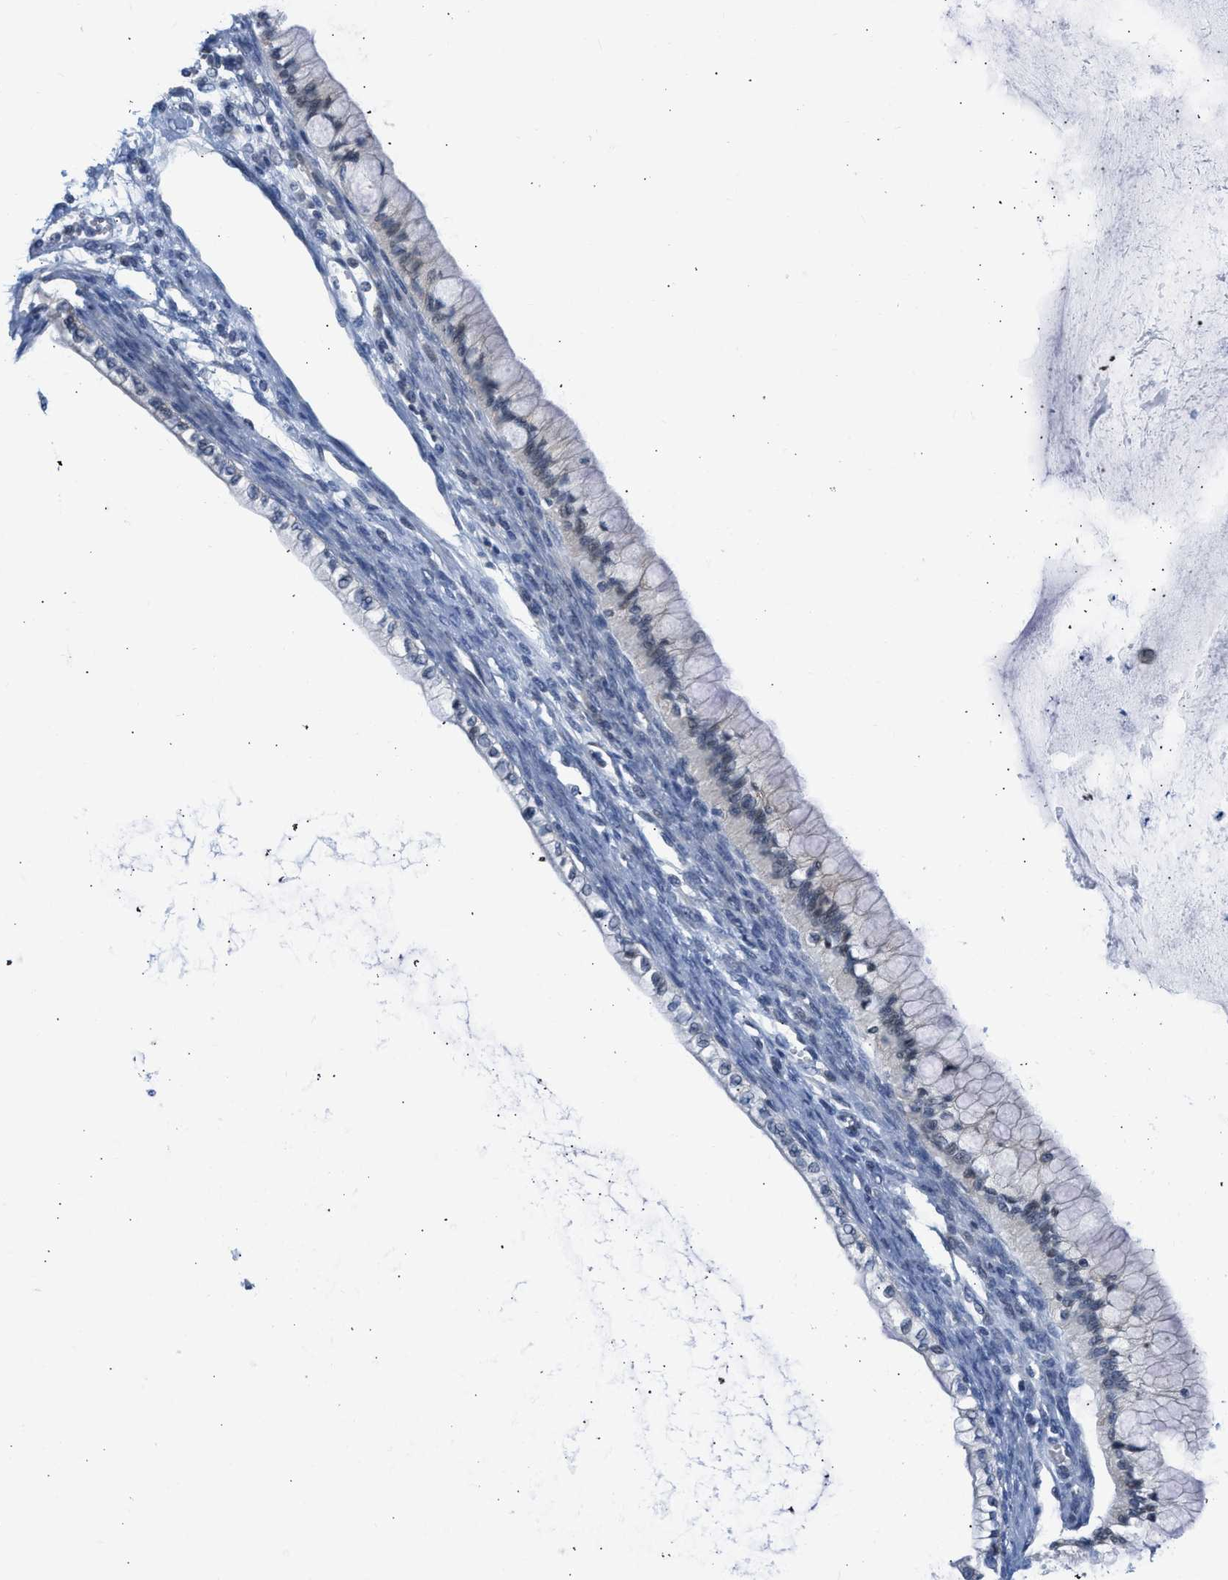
{"staining": {"intensity": "negative", "quantity": "none", "location": "none"}, "tissue": "ovarian cancer", "cell_type": "Tumor cells", "image_type": "cancer", "snomed": [{"axis": "morphology", "description": "Cystadenocarcinoma, mucinous, NOS"}, {"axis": "topography", "description": "Ovary"}], "caption": "Immunohistochemistry image of ovarian mucinous cystadenocarcinoma stained for a protein (brown), which shows no staining in tumor cells. The staining was performed using DAB to visualize the protein expression in brown, while the nuclei were stained in blue with hematoxylin (Magnification: 20x).", "gene": "OLIG3", "patient": {"sex": "female", "age": 57}}